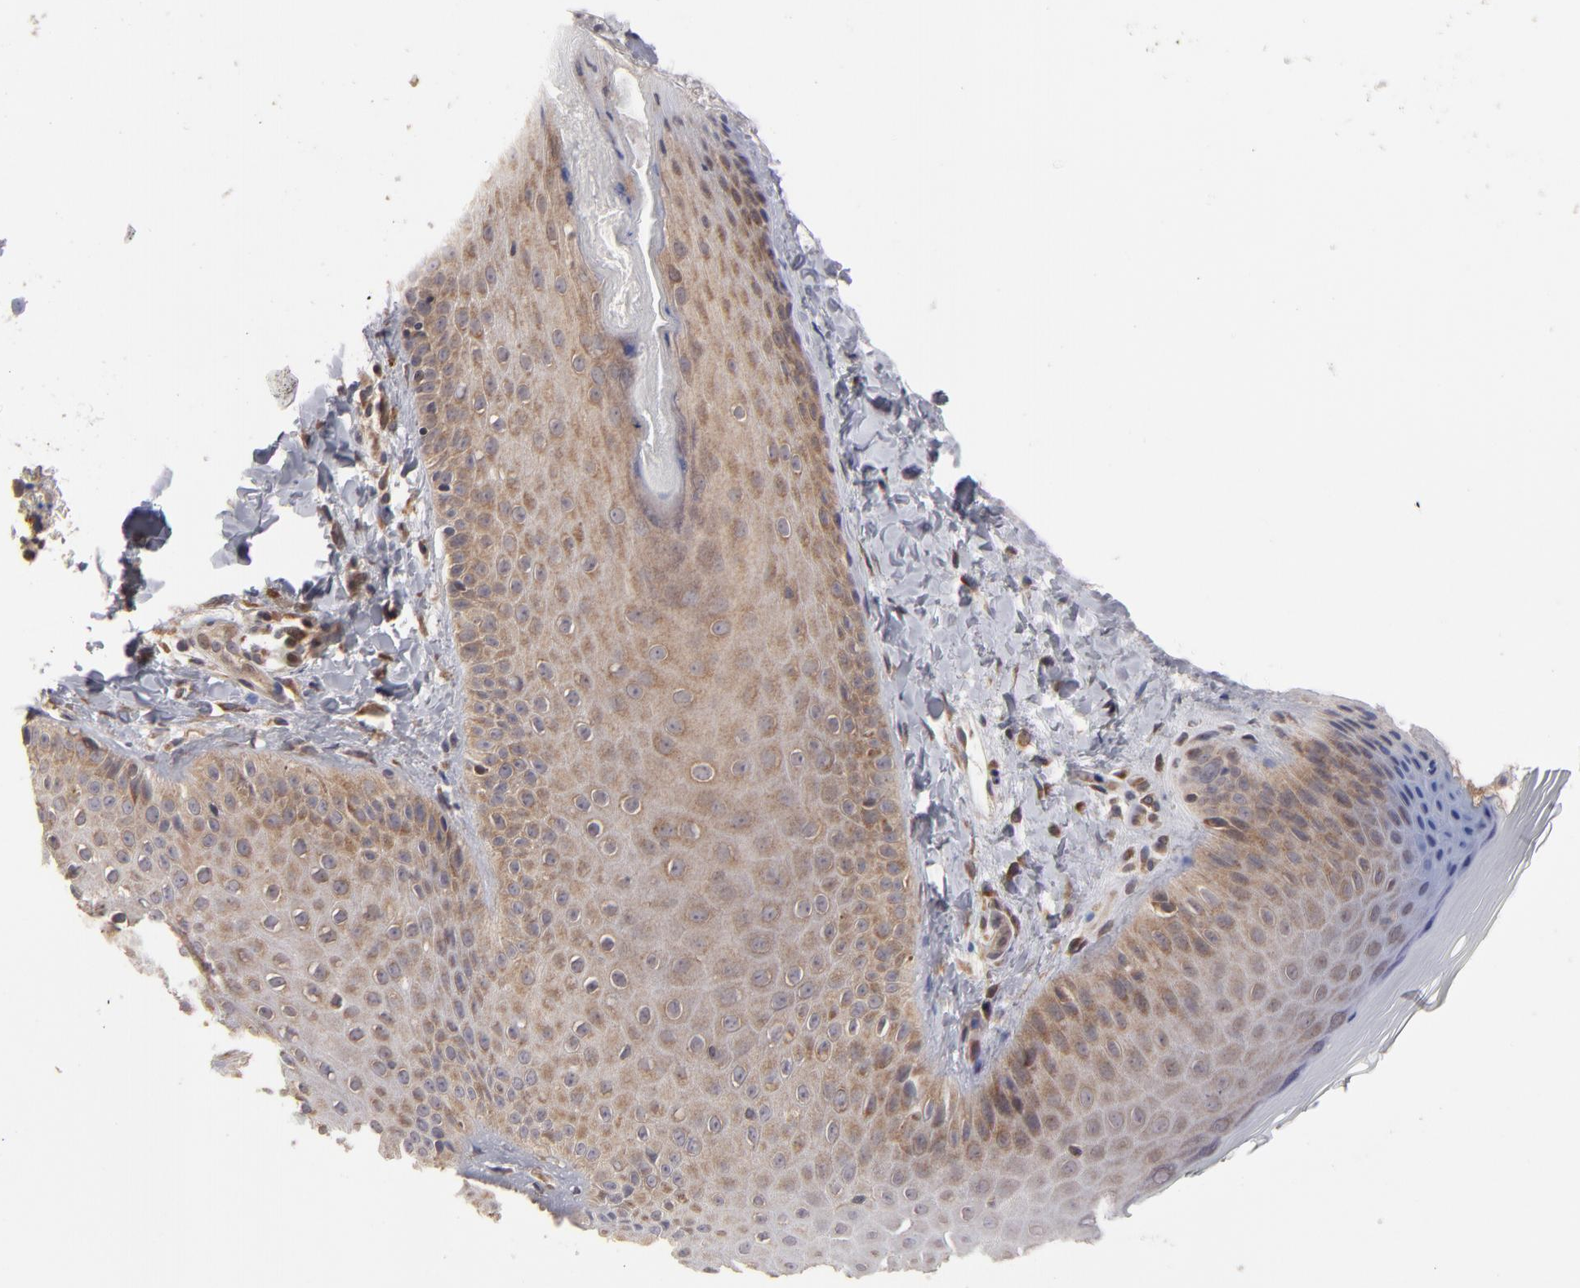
{"staining": {"intensity": "moderate", "quantity": ">75%", "location": "cytoplasmic/membranous"}, "tissue": "skin", "cell_type": "Epidermal cells", "image_type": "normal", "snomed": [{"axis": "morphology", "description": "Normal tissue, NOS"}, {"axis": "morphology", "description": "Inflammation, NOS"}, {"axis": "topography", "description": "Soft tissue"}, {"axis": "topography", "description": "Anal"}], "caption": "The immunohistochemical stain shows moderate cytoplasmic/membranous expression in epidermal cells of benign skin.", "gene": "SND1", "patient": {"sex": "female", "age": 15}}